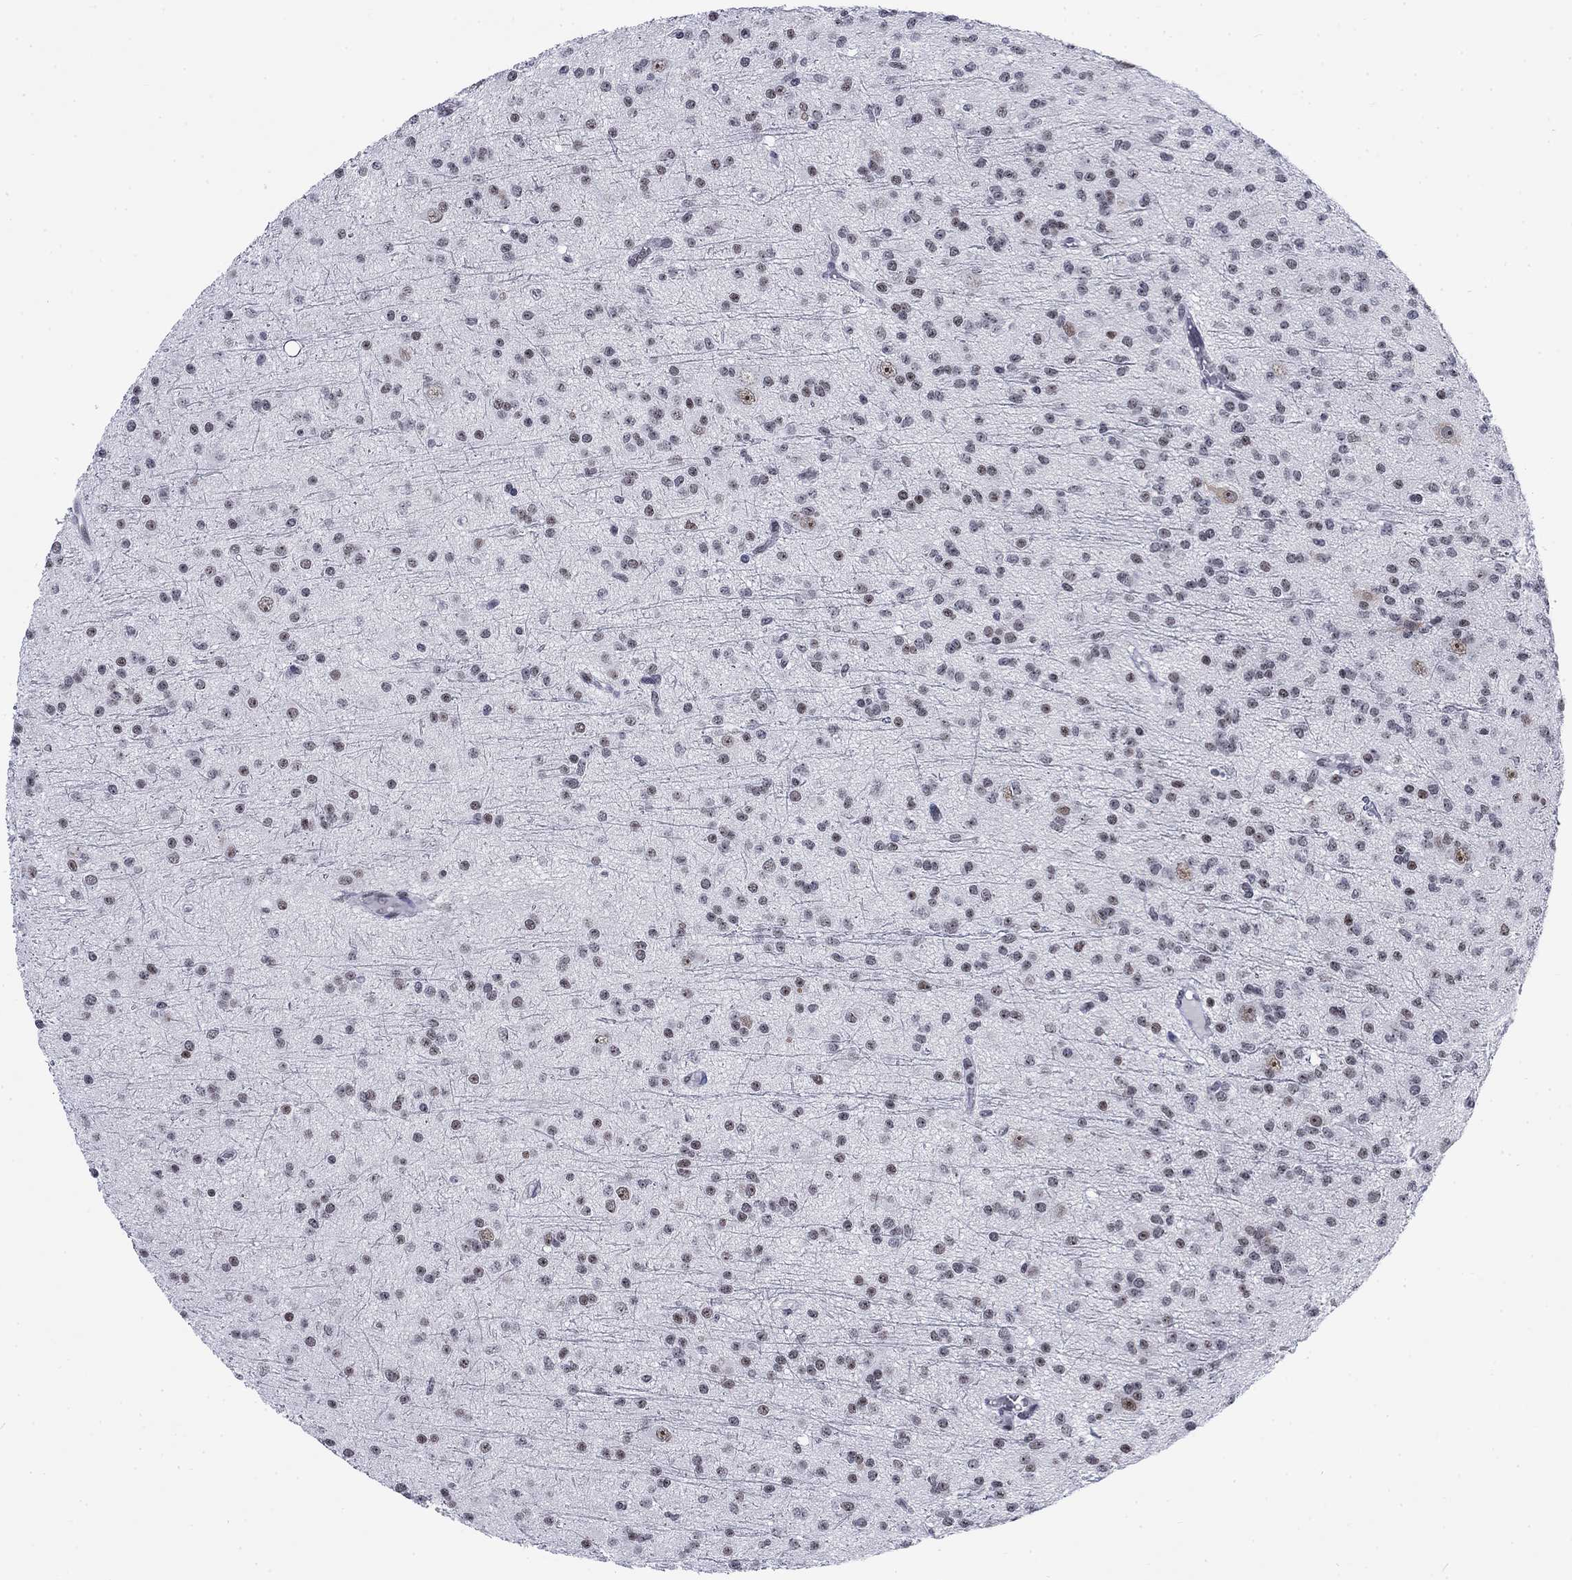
{"staining": {"intensity": "negative", "quantity": "none", "location": "none"}, "tissue": "glioma", "cell_type": "Tumor cells", "image_type": "cancer", "snomed": [{"axis": "morphology", "description": "Glioma, malignant, Low grade"}, {"axis": "topography", "description": "Brain"}], "caption": "High magnification brightfield microscopy of malignant glioma (low-grade) stained with DAB (3,3'-diaminobenzidine) (brown) and counterstained with hematoxylin (blue): tumor cells show no significant positivity.", "gene": "CSRNP3", "patient": {"sex": "male", "age": 27}}